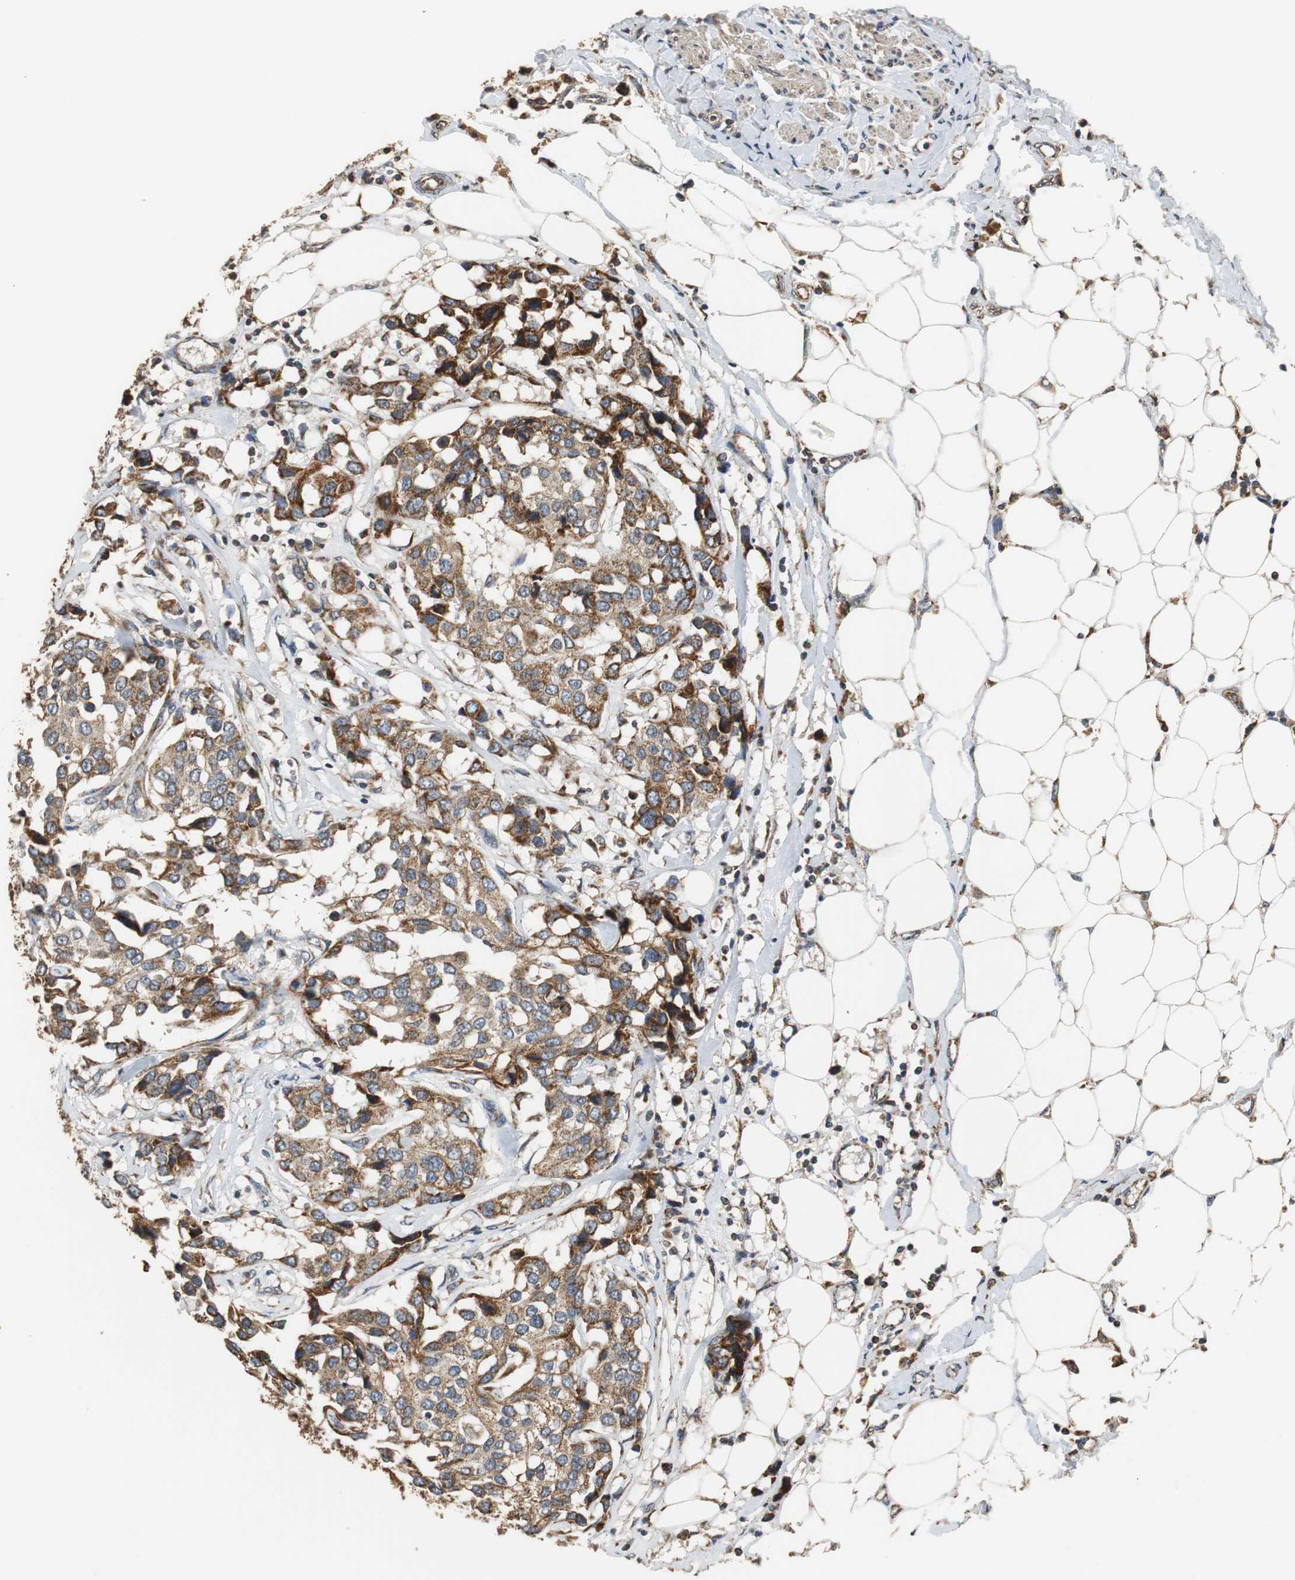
{"staining": {"intensity": "strong", "quantity": ">75%", "location": "cytoplasmic/membranous"}, "tissue": "breast cancer", "cell_type": "Tumor cells", "image_type": "cancer", "snomed": [{"axis": "morphology", "description": "Duct carcinoma"}, {"axis": "topography", "description": "Breast"}], "caption": "This photomicrograph exhibits immunohistochemistry (IHC) staining of human infiltrating ductal carcinoma (breast), with high strong cytoplasmic/membranous staining in approximately >75% of tumor cells.", "gene": "HMGCL", "patient": {"sex": "female", "age": 80}}